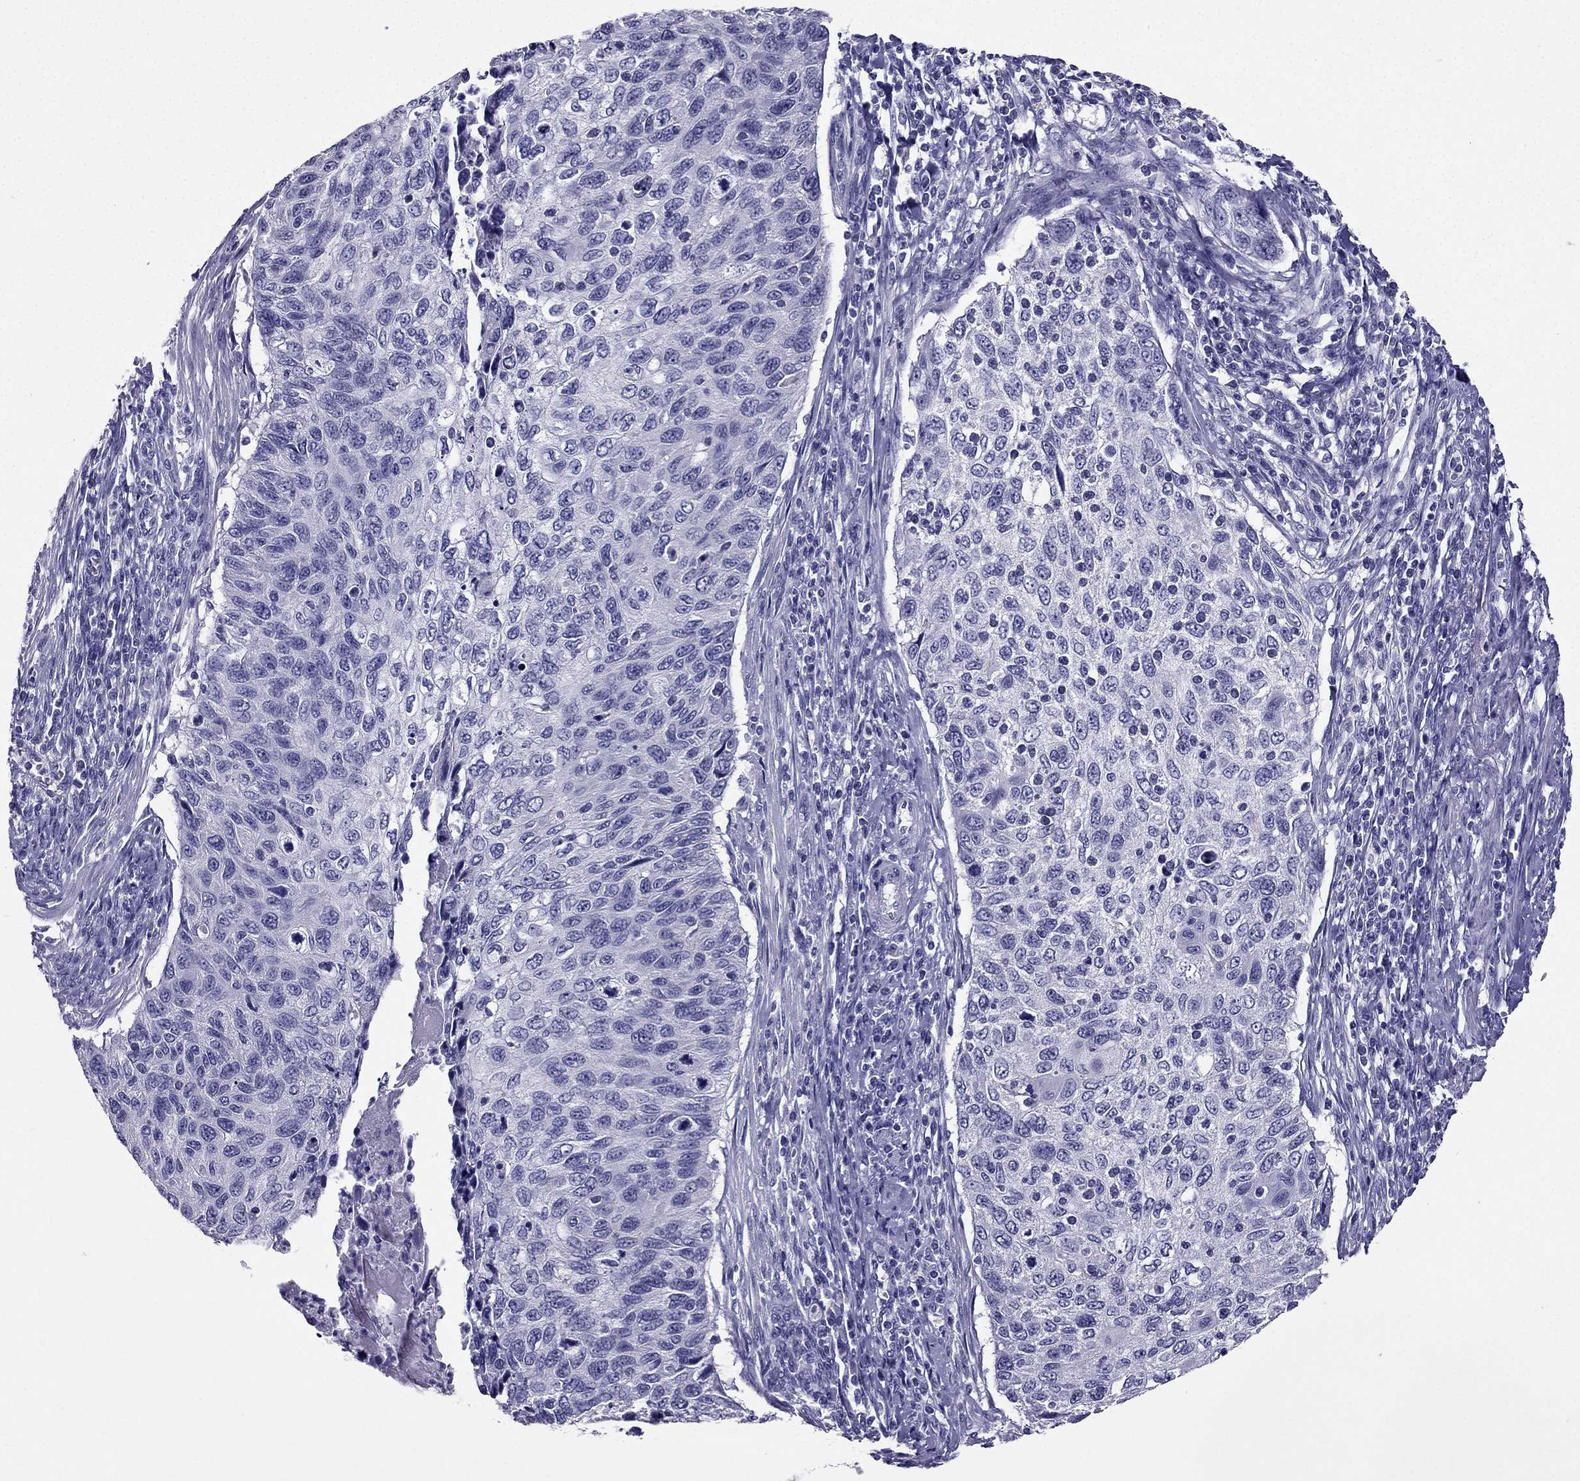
{"staining": {"intensity": "negative", "quantity": "none", "location": "none"}, "tissue": "cervical cancer", "cell_type": "Tumor cells", "image_type": "cancer", "snomed": [{"axis": "morphology", "description": "Squamous cell carcinoma, NOS"}, {"axis": "topography", "description": "Cervix"}], "caption": "Immunohistochemistry of cervical cancer exhibits no staining in tumor cells.", "gene": "ZNF541", "patient": {"sex": "female", "age": 70}}